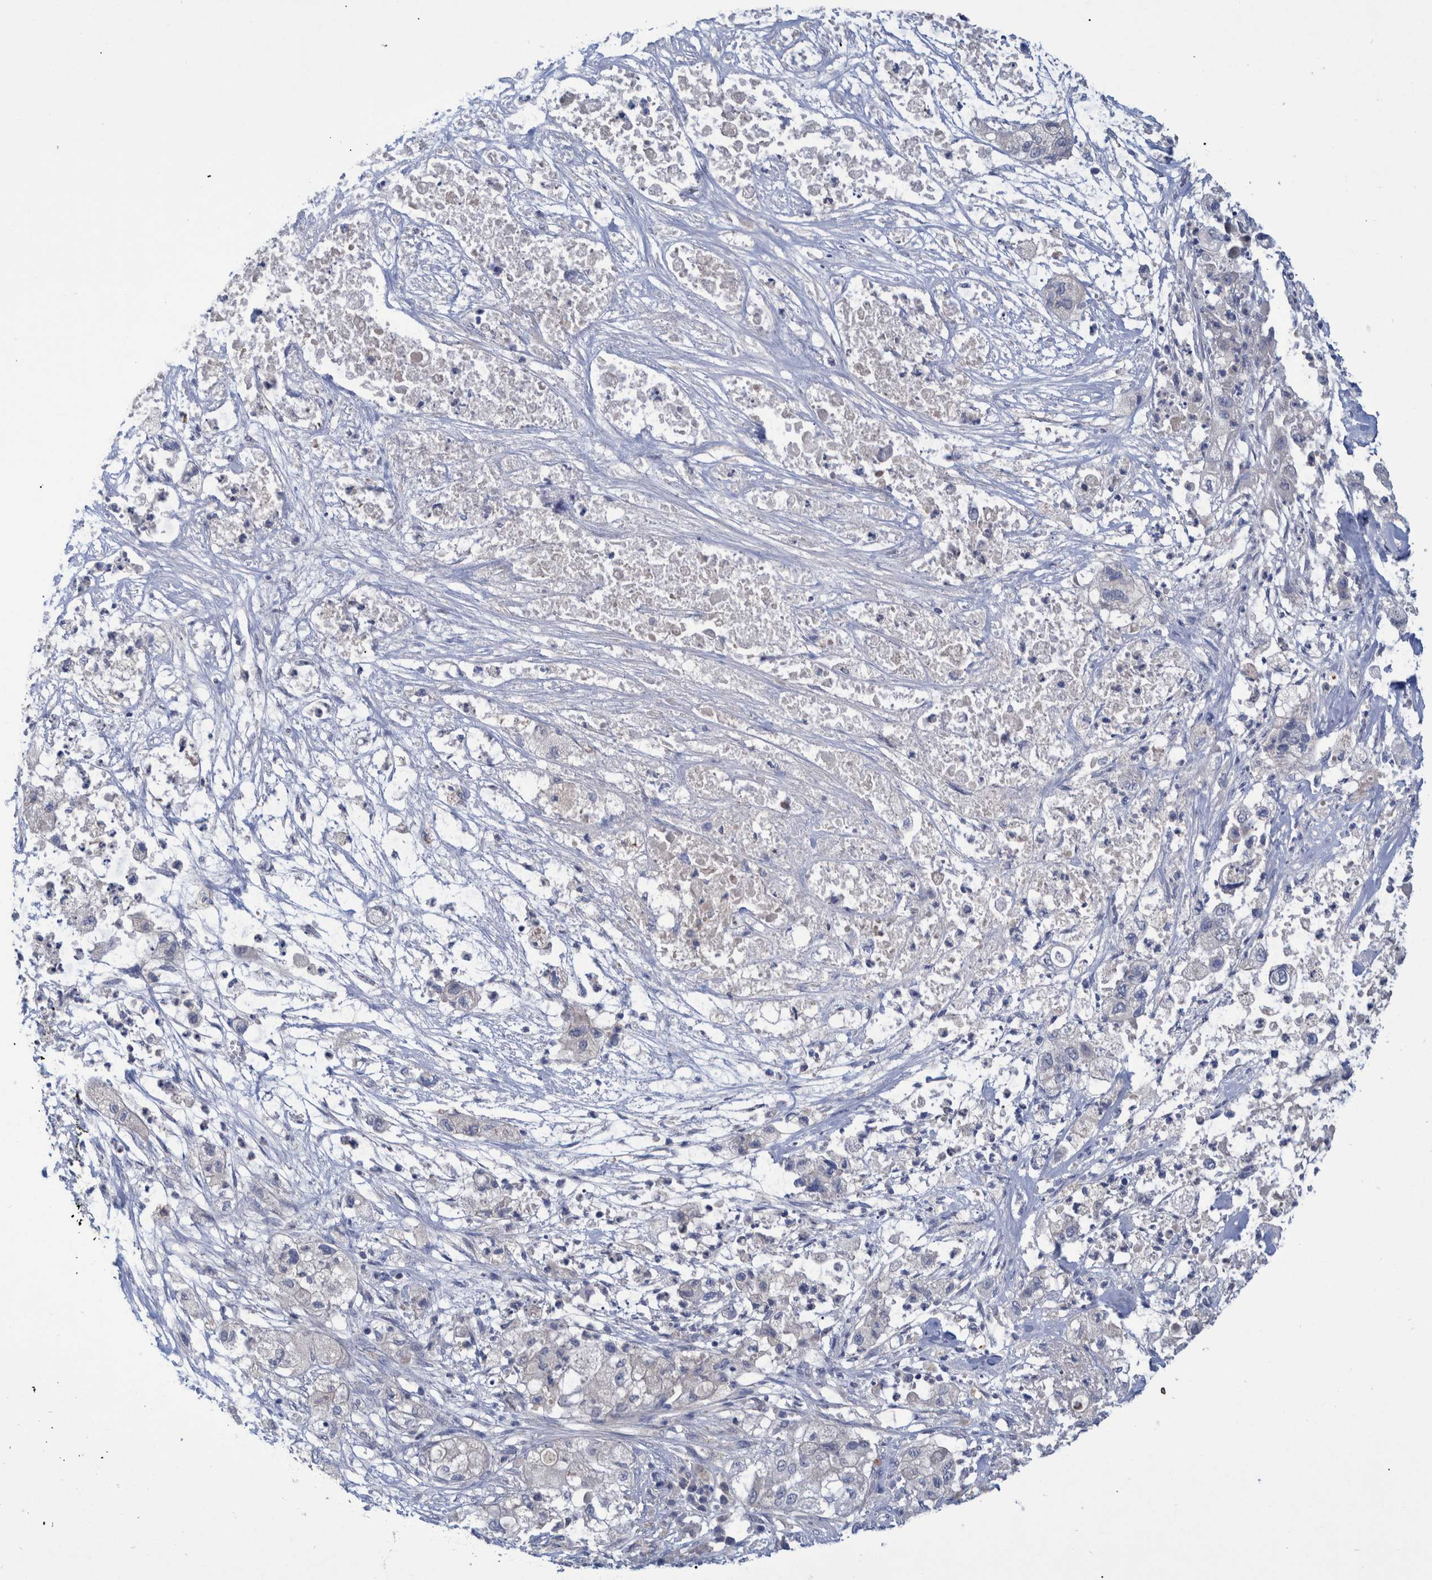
{"staining": {"intensity": "negative", "quantity": "none", "location": "none"}, "tissue": "pancreatic cancer", "cell_type": "Tumor cells", "image_type": "cancer", "snomed": [{"axis": "morphology", "description": "Adenocarcinoma, NOS"}, {"axis": "topography", "description": "Pancreas"}], "caption": "A high-resolution histopathology image shows immunohistochemistry (IHC) staining of adenocarcinoma (pancreatic), which reveals no significant staining in tumor cells. Brightfield microscopy of immunohistochemistry (IHC) stained with DAB (3,3'-diaminobenzidine) (brown) and hematoxylin (blue), captured at high magnification.", "gene": "PCYT2", "patient": {"sex": "female", "age": 78}}